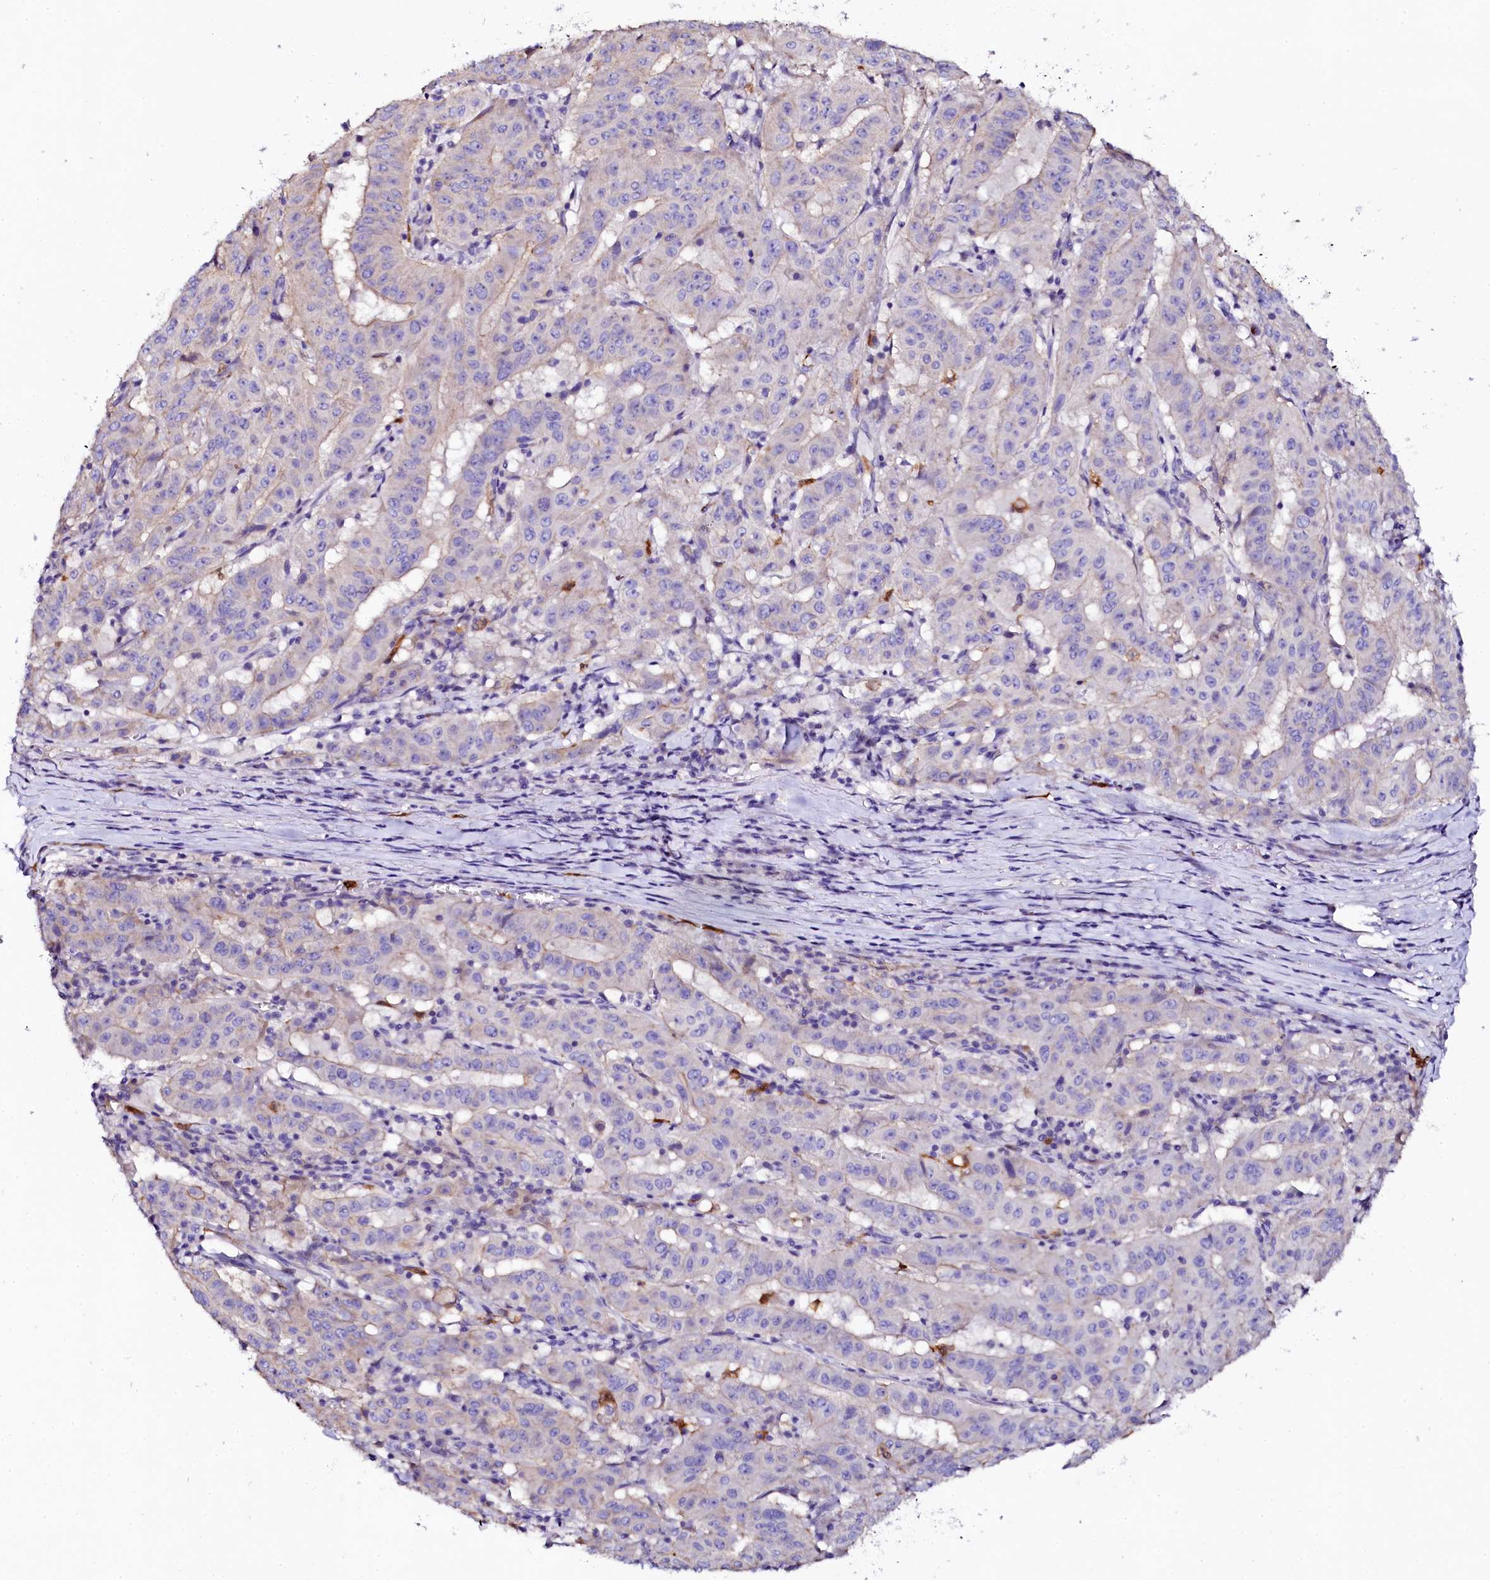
{"staining": {"intensity": "negative", "quantity": "none", "location": "none"}, "tissue": "pancreatic cancer", "cell_type": "Tumor cells", "image_type": "cancer", "snomed": [{"axis": "morphology", "description": "Adenocarcinoma, NOS"}, {"axis": "topography", "description": "Pancreas"}], "caption": "Immunohistochemistry (IHC) of human pancreatic cancer displays no staining in tumor cells.", "gene": "NAA16", "patient": {"sex": "male", "age": 63}}